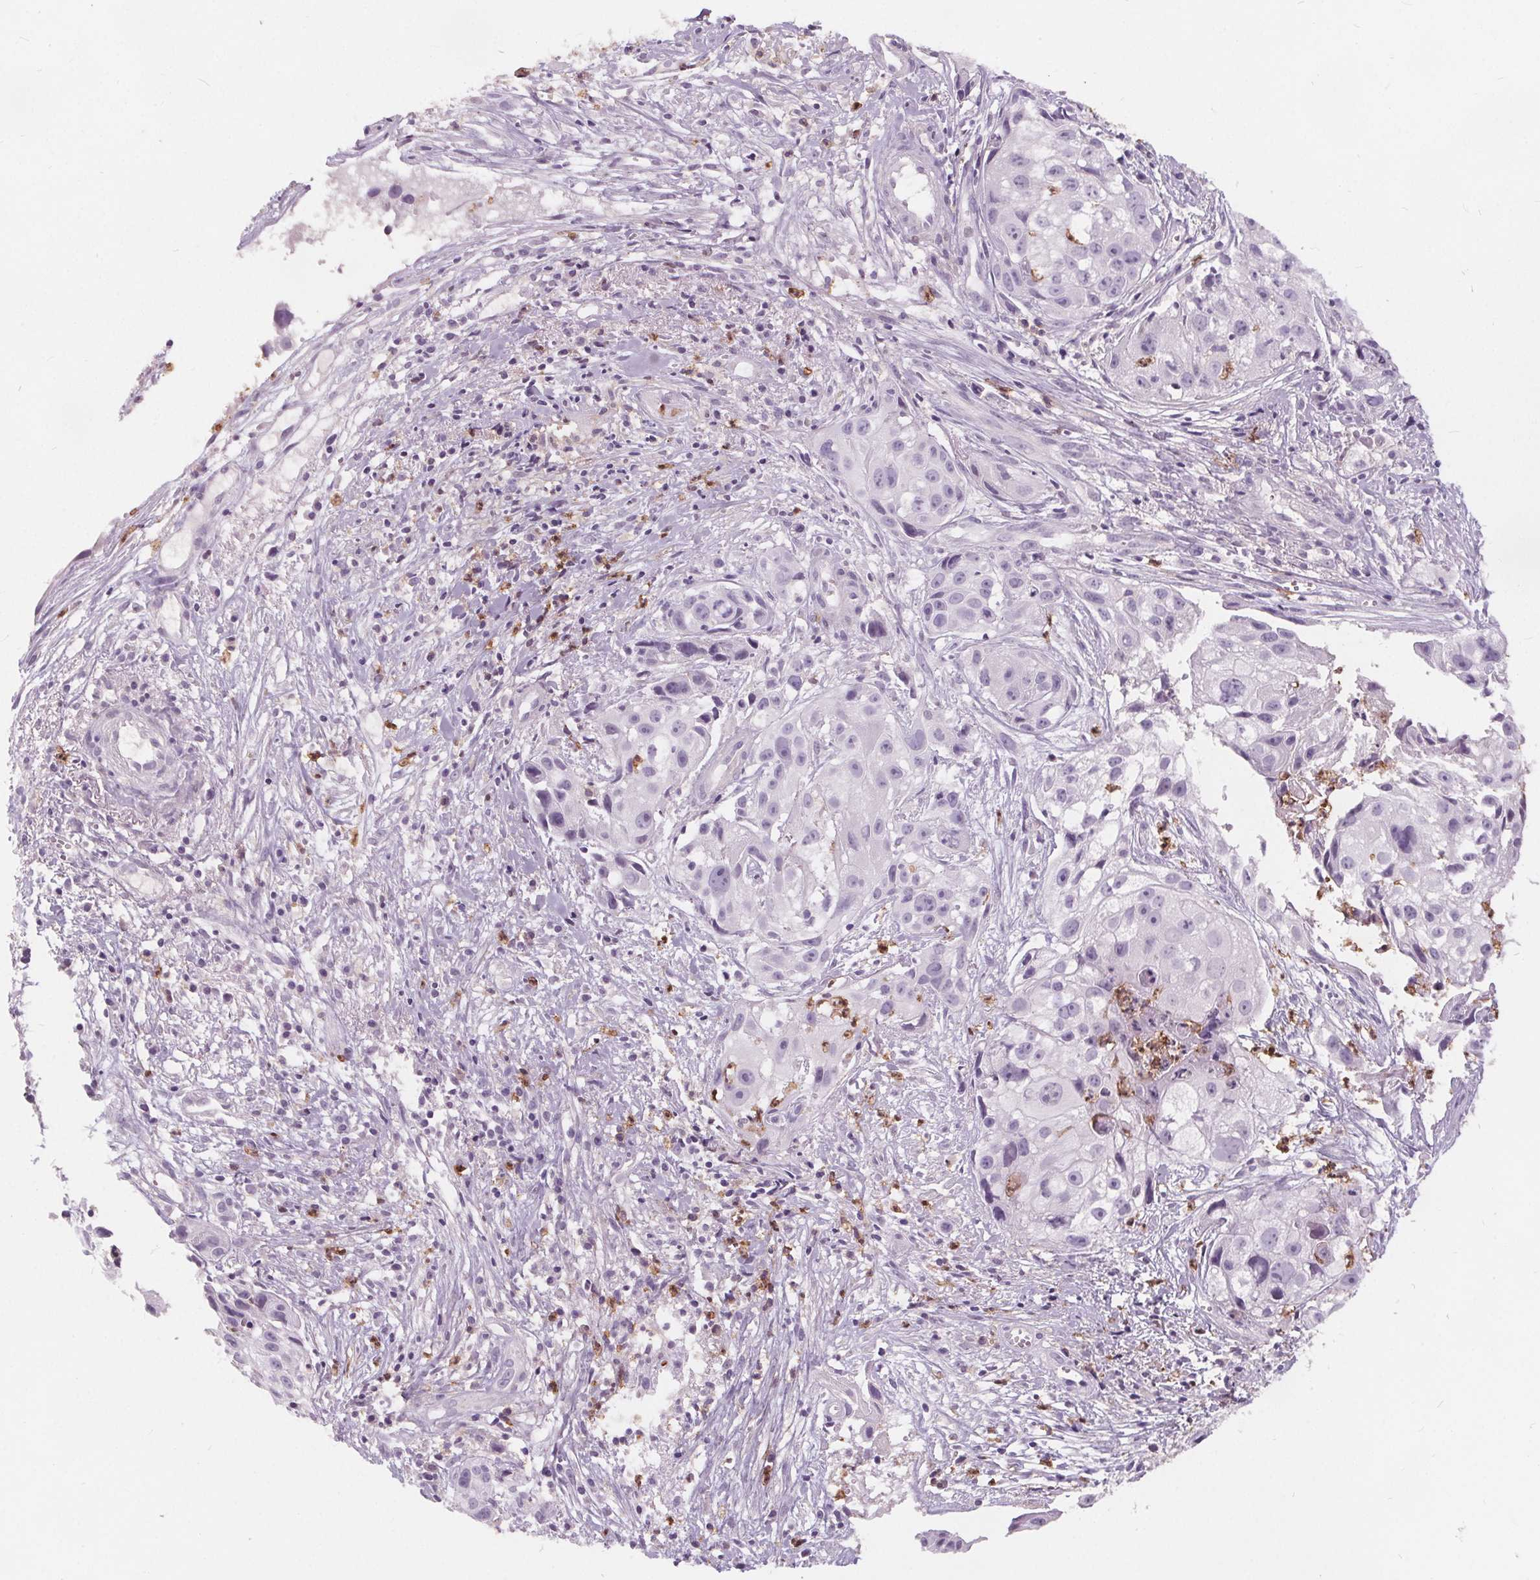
{"staining": {"intensity": "negative", "quantity": "none", "location": "none"}, "tissue": "cervical cancer", "cell_type": "Tumor cells", "image_type": "cancer", "snomed": [{"axis": "morphology", "description": "Squamous cell carcinoma, NOS"}, {"axis": "topography", "description": "Cervix"}], "caption": "There is no significant positivity in tumor cells of squamous cell carcinoma (cervical).", "gene": "HAAO", "patient": {"sex": "female", "age": 53}}